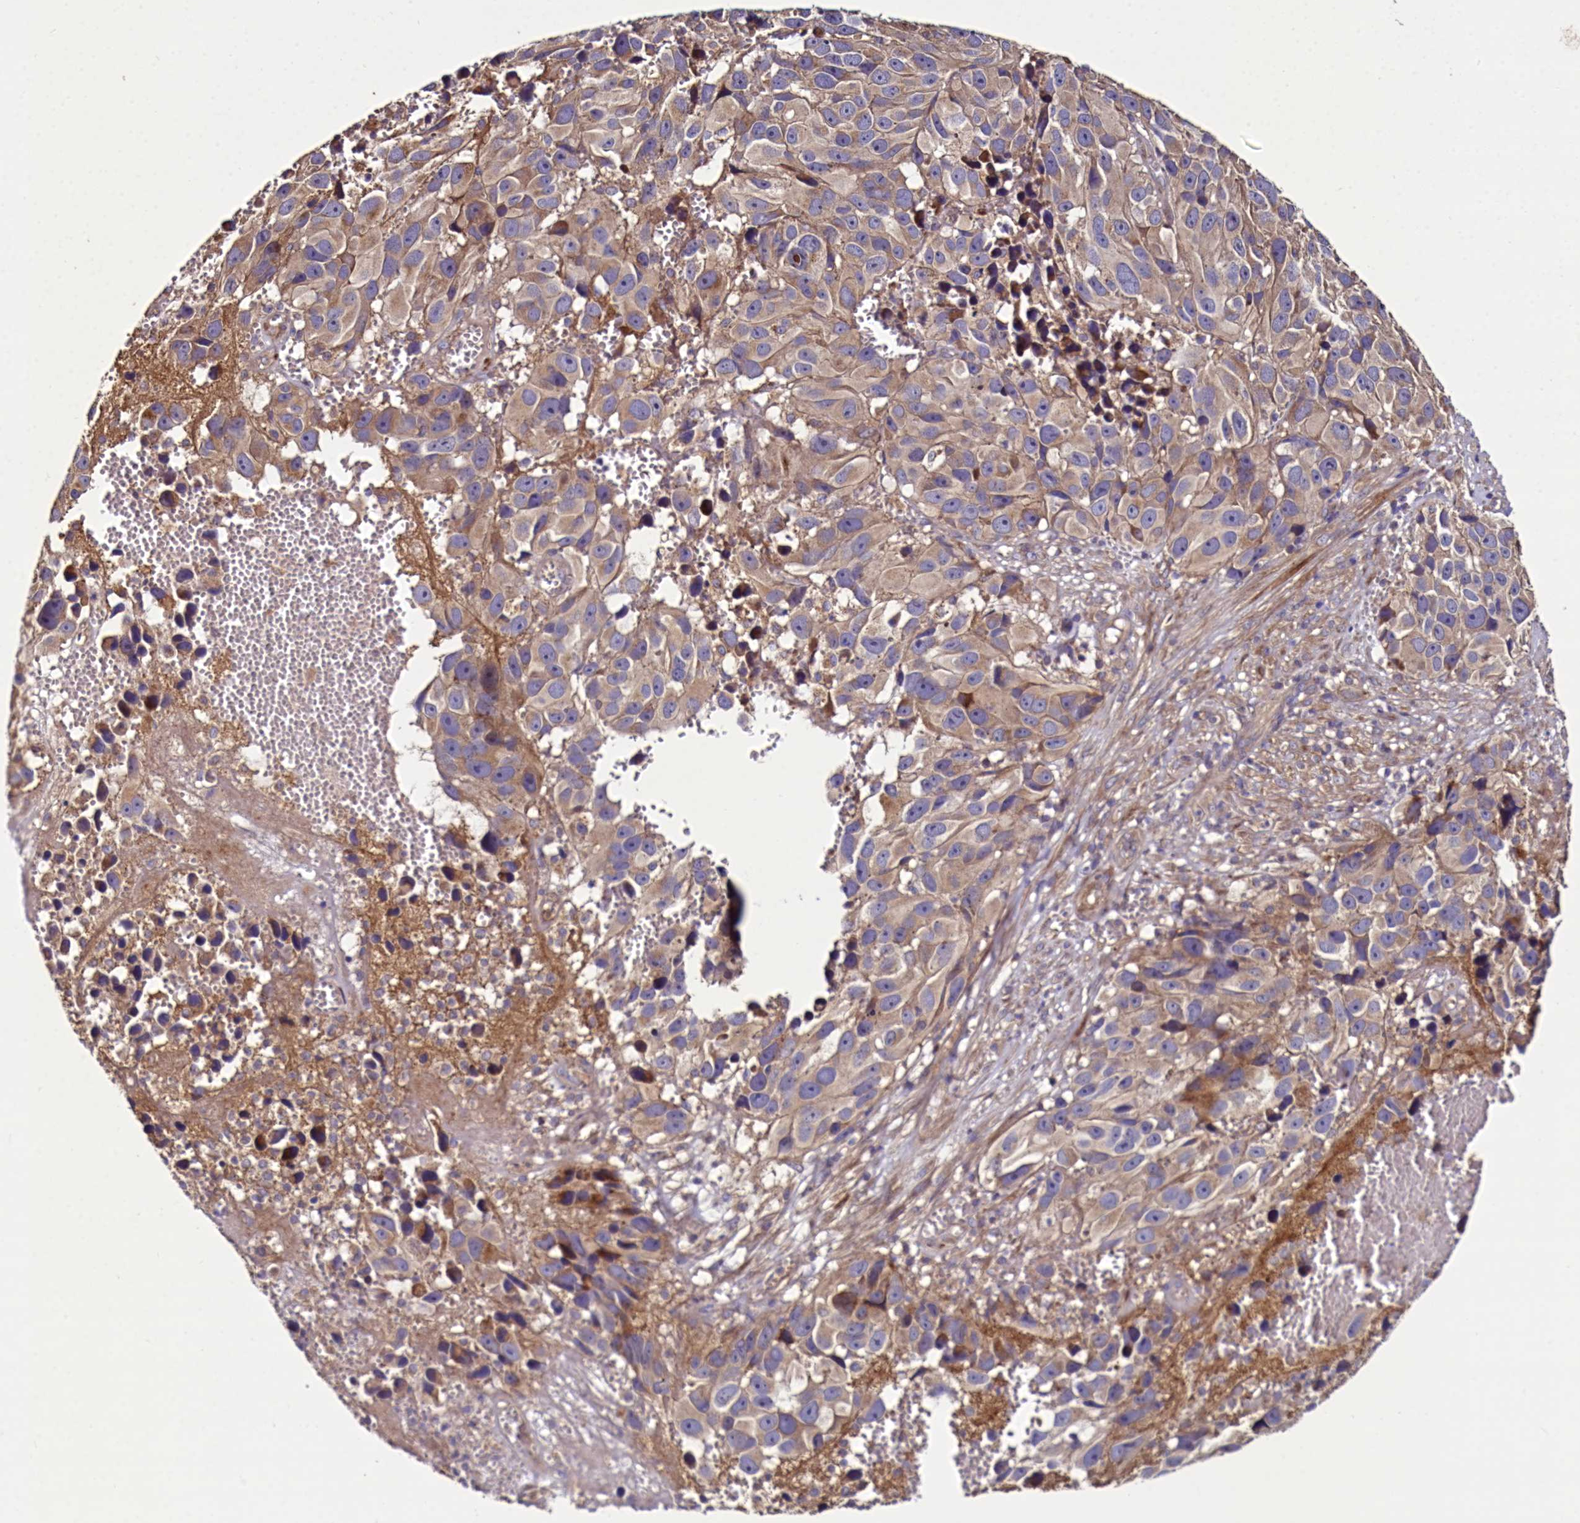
{"staining": {"intensity": "moderate", "quantity": ">75%", "location": "cytoplasmic/membranous"}, "tissue": "melanoma", "cell_type": "Tumor cells", "image_type": "cancer", "snomed": [{"axis": "morphology", "description": "Malignant melanoma, NOS"}, {"axis": "topography", "description": "Skin"}], "caption": "The immunohistochemical stain labels moderate cytoplasmic/membranous staining in tumor cells of malignant melanoma tissue. The protein is stained brown, and the nuclei are stained in blue (DAB IHC with brightfield microscopy, high magnification).", "gene": "SPRYD3", "patient": {"sex": "male", "age": 84}}